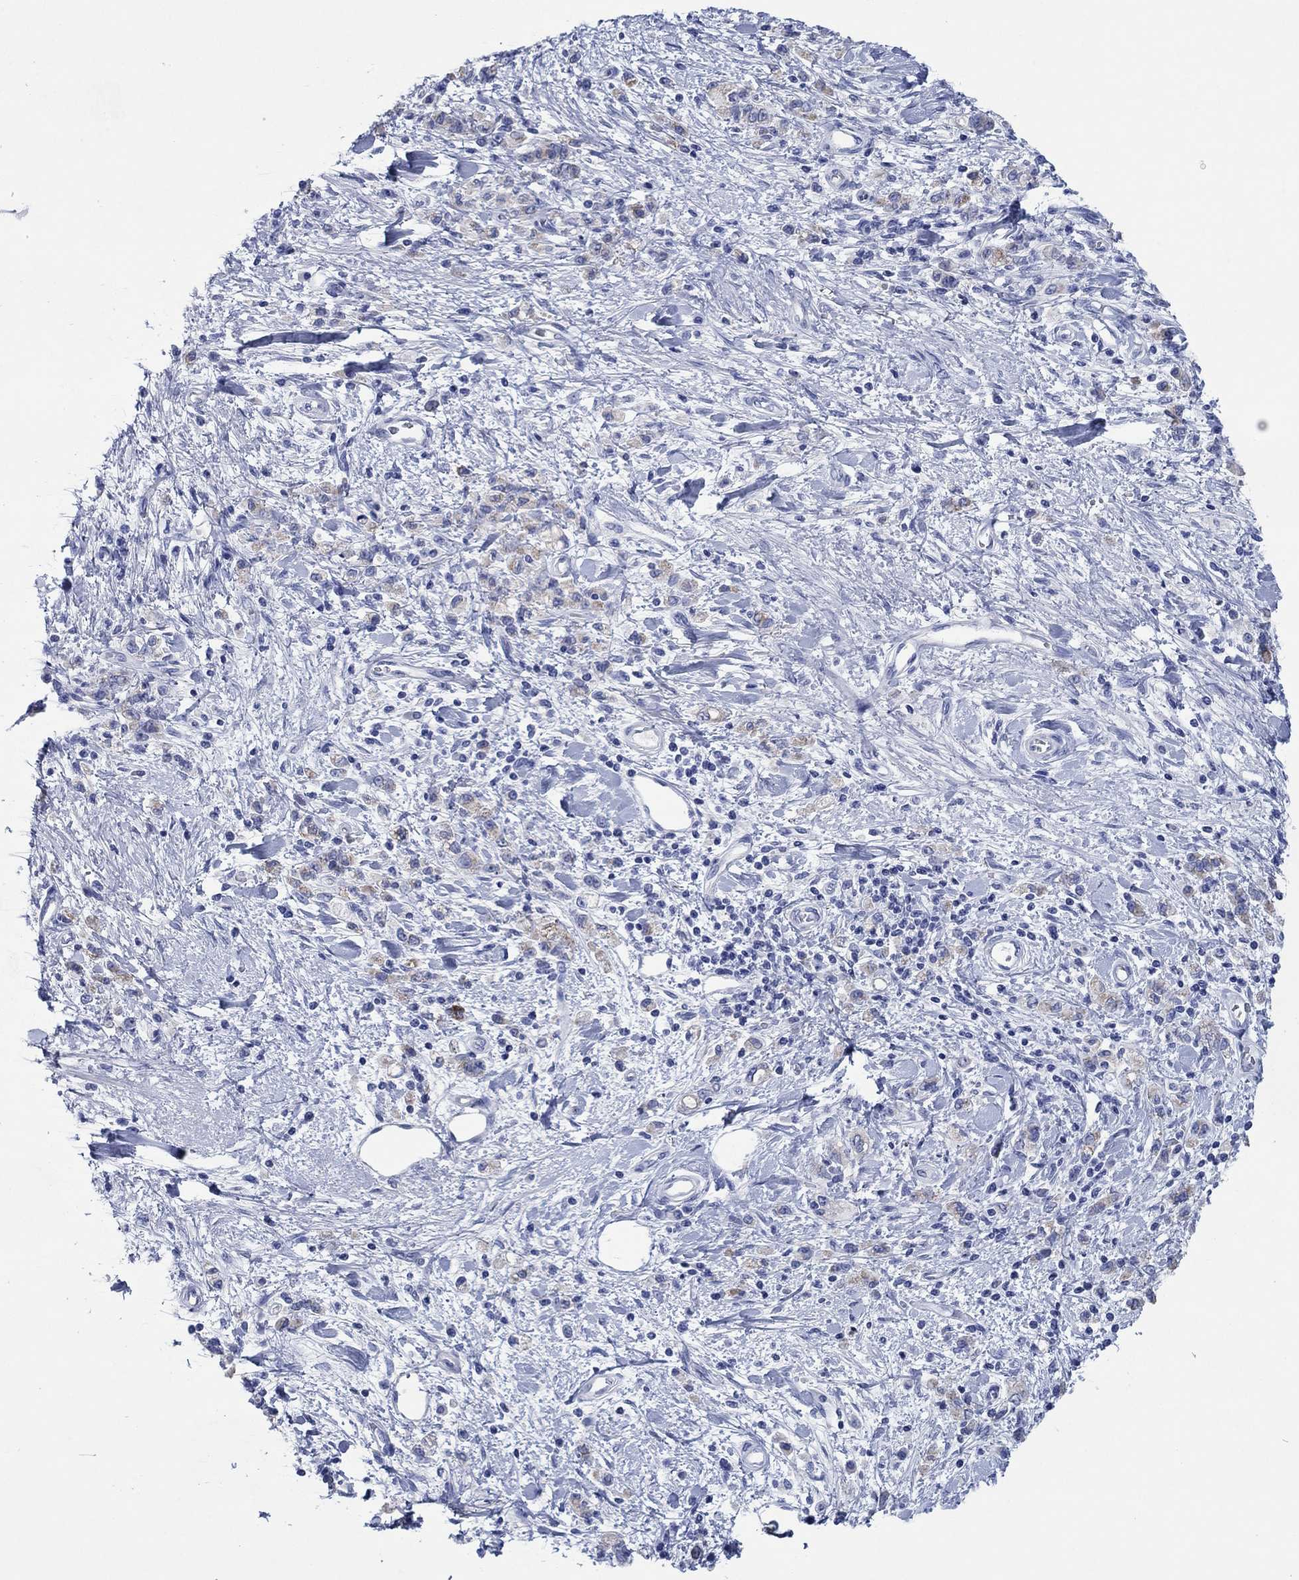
{"staining": {"intensity": "weak", "quantity": ">75%", "location": "cytoplasmic/membranous"}, "tissue": "stomach cancer", "cell_type": "Tumor cells", "image_type": "cancer", "snomed": [{"axis": "morphology", "description": "Adenocarcinoma, NOS"}, {"axis": "topography", "description": "Stomach"}], "caption": "Tumor cells reveal weak cytoplasmic/membranous positivity in approximately >75% of cells in stomach adenocarcinoma.", "gene": "HCRT", "patient": {"sex": "male", "age": 77}}